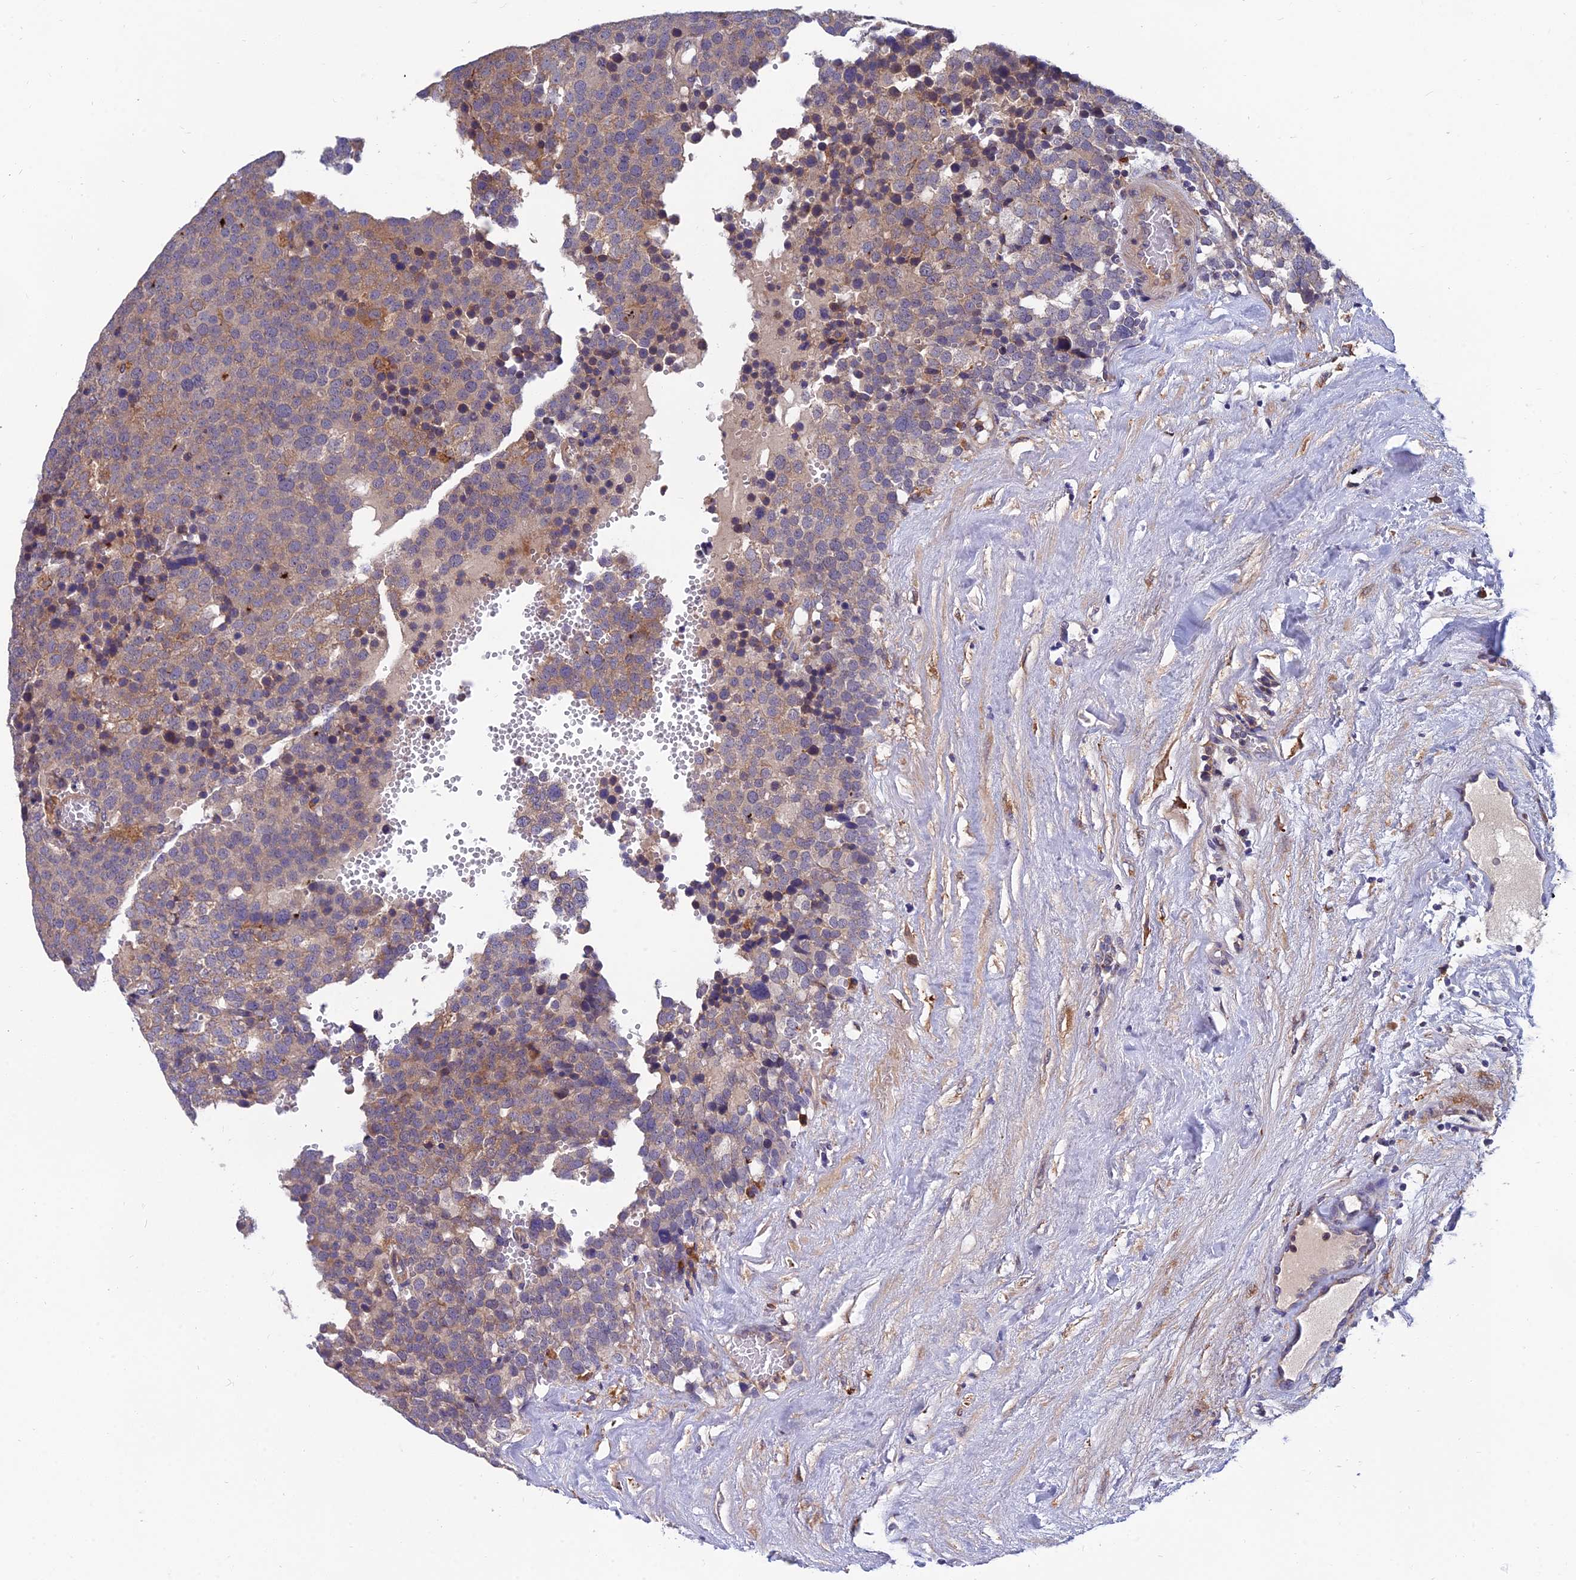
{"staining": {"intensity": "moderate", "quantity": "<25%", "location": "cytoplasmic/membranous"}, "tissue": "testis cancer", "cell_type": "Tumor cells", "image_type": "cancer", "snomed": [{"axis": "morphology", "description": "Seminoma, NOS"}, {"axis": "topography", "description": "Testis"}], "caption": "Tumor cells show low levels of moderate cytoplasmic/membranous positivity in approximately <25% of cells in human testis cancer.", "gene": "UMAD1", "patient": {"sex": "male", "age": 71}}